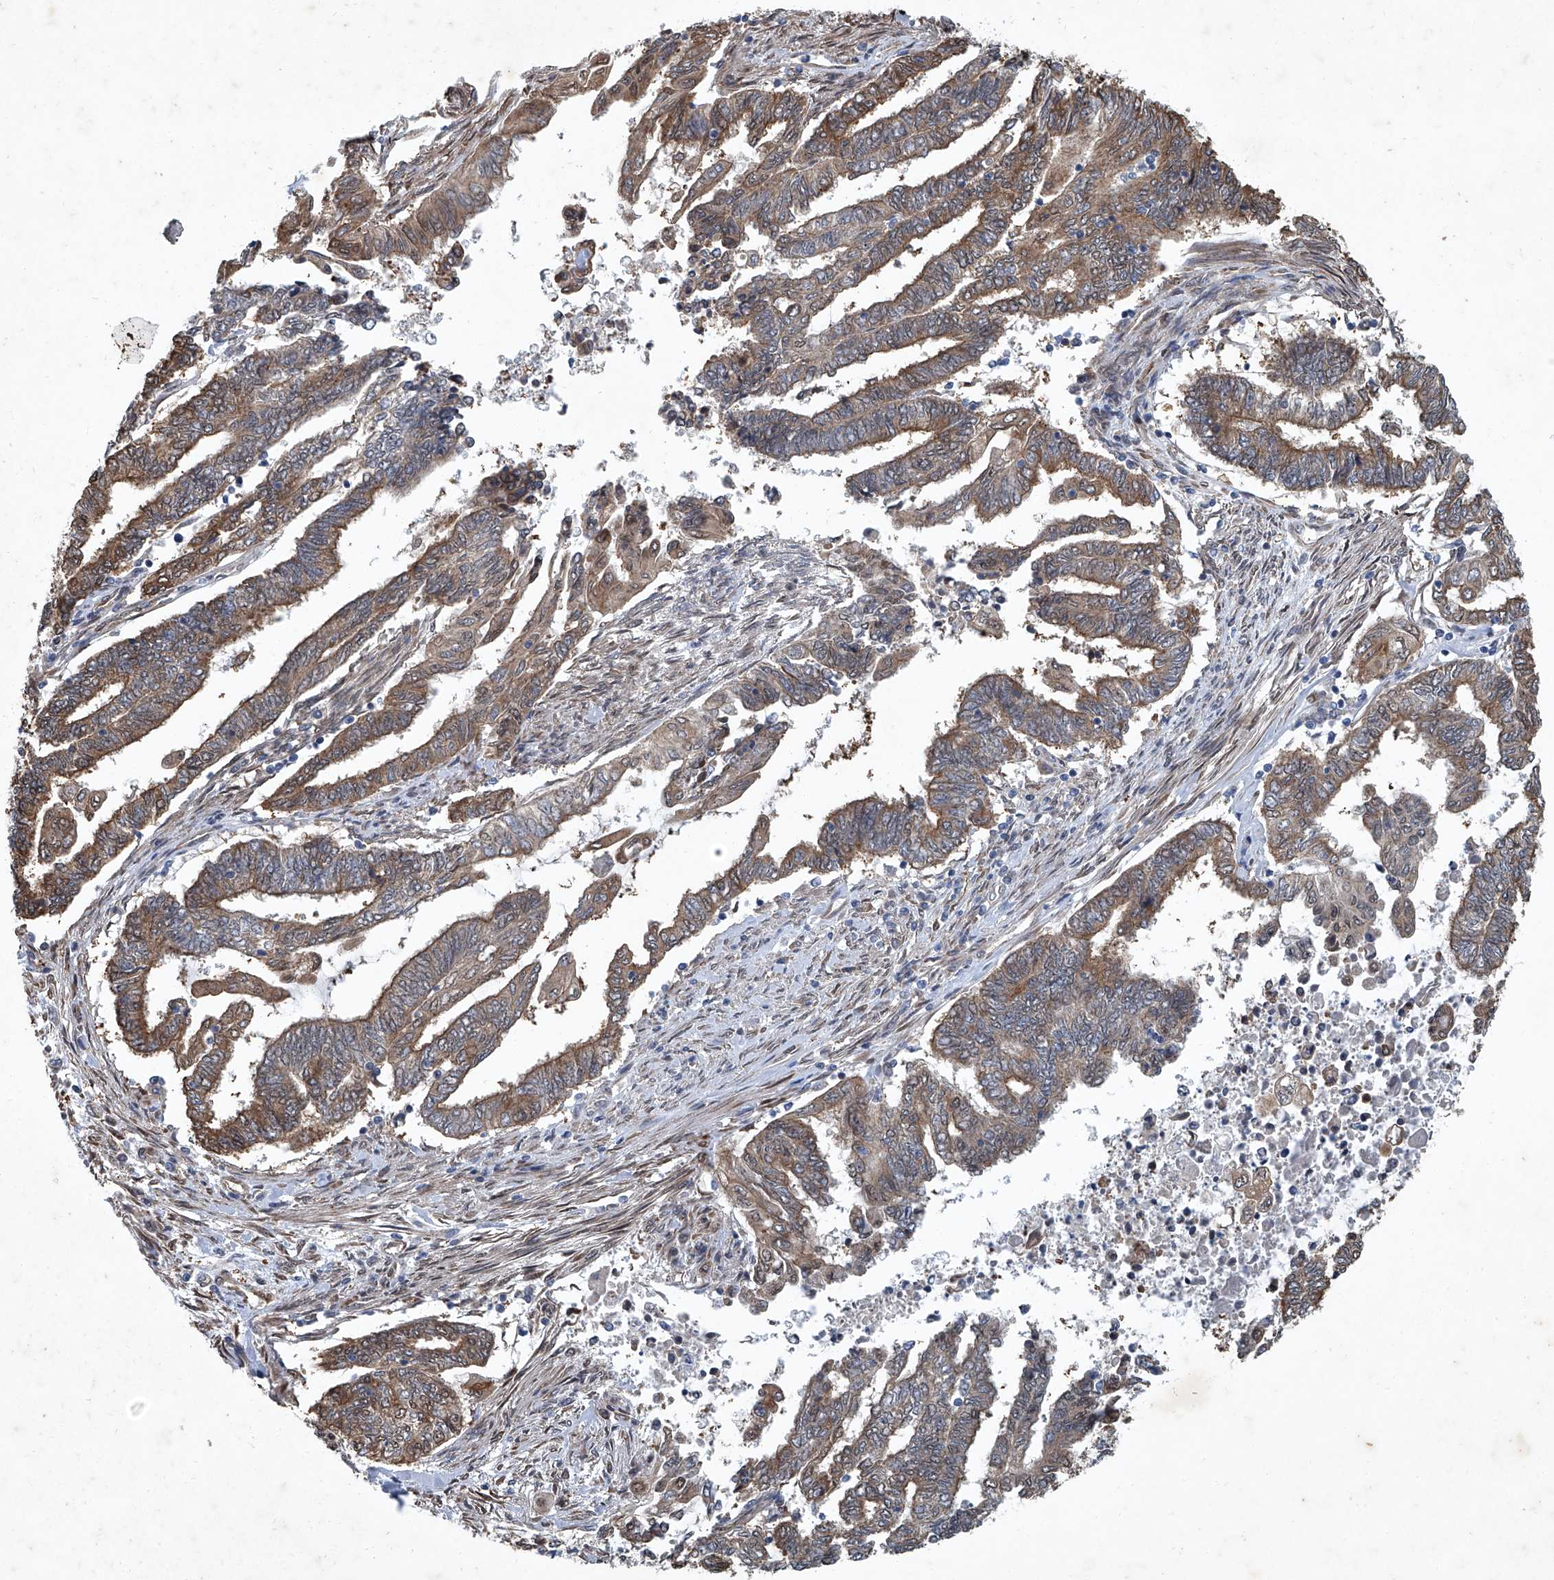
{"staining": {"intensity": "moderate", "quantity": ">75%", "location": "cytoplasmic/membranous"}, "tissue": "endometrial cancer", "cell_type": "Tumor cells", "image_type": "cancer", "snomed": [{"axis": "morphology", "description": "Adenocarcinoma, NOS"}, {"axis": "topography", "description": "Uterus"}, {"axis": "topography", "description": "Endometrium"}], "caption": "Protein expression analysis of endometrial cancer demonstrates moderate cytoplasmic/membranous staining in about >75% of tumor cells. The protein of interest is shown in brown color, while the nuclei are stained blue.", "gene": "GPR132", "patient": {"sex": "female", "age": 70}}